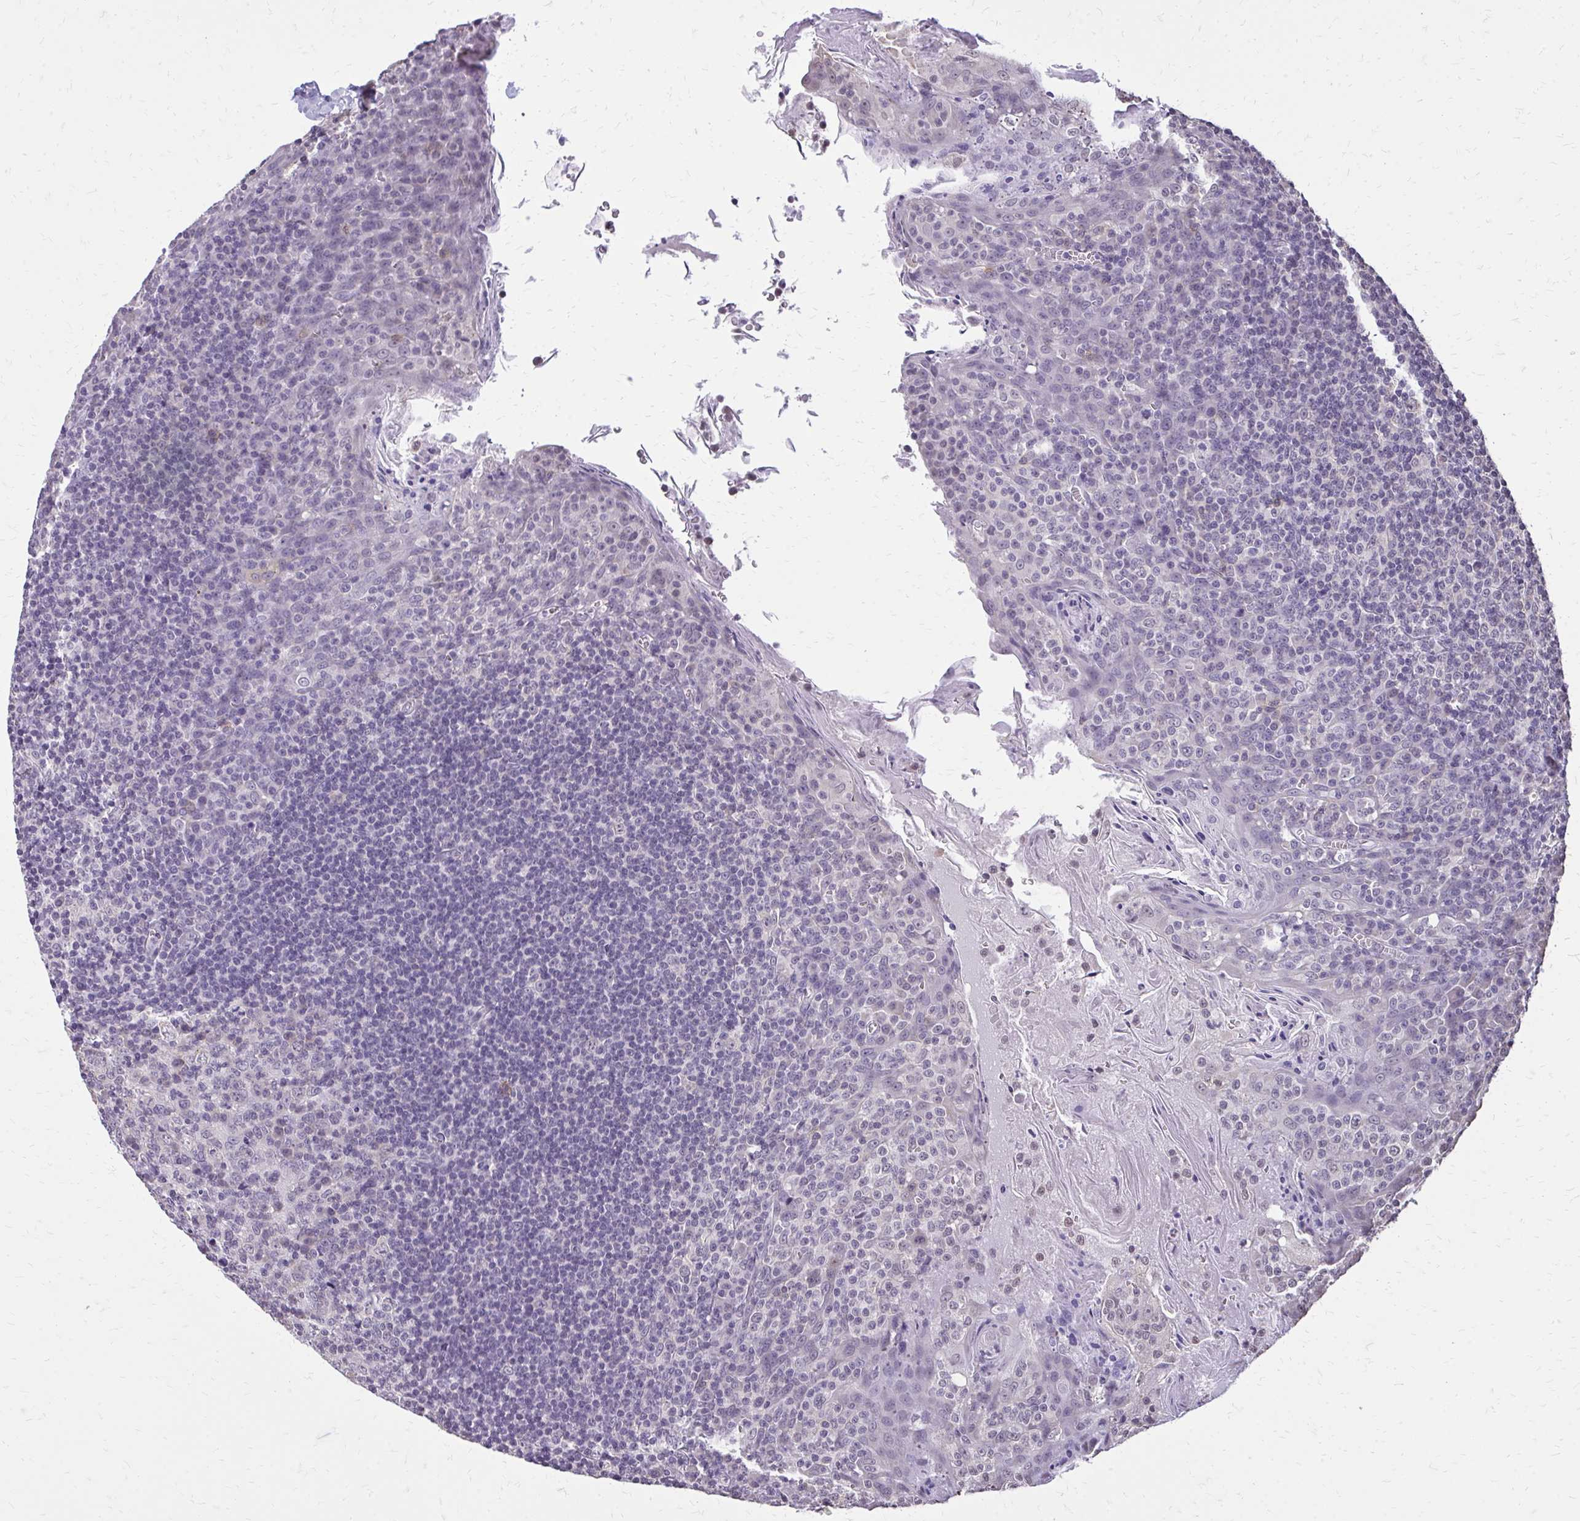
{"staining": {"intensity": "negative", "quantity": "none", "location": "none"}, "tissue": "tonsil", "cell_type": "Germinal center cells", "image_type": "normal", "snomed": [{"axis": "morphology", "description": "Normal tissue, NOS"}, {"axis": "topography", "description": "Tonsil"}], "caption": "A histopathology image of tonsil stained for a protein shows no brown staining in germinal center cells.", "gene": "AKAP5", "patient": {"sex": "male", "age": 27}}